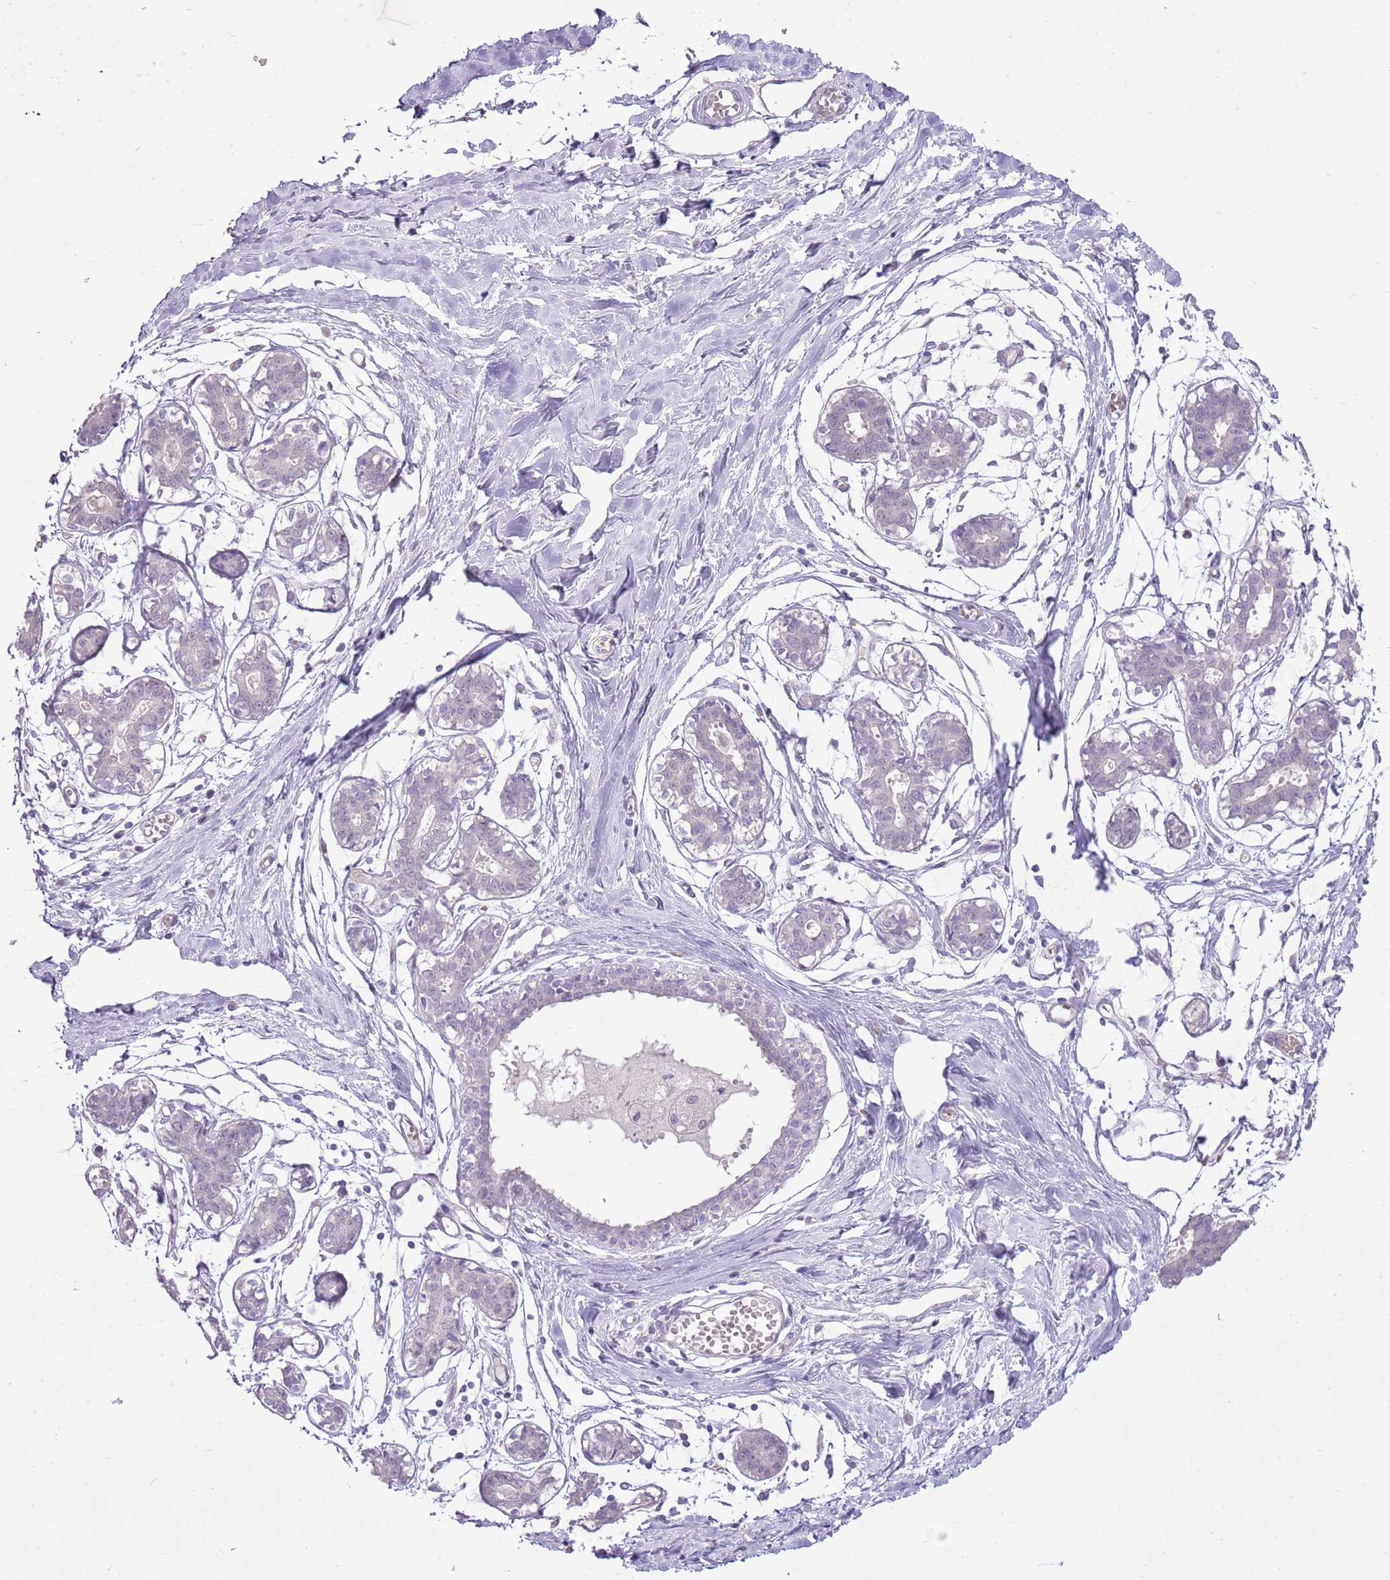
{"staining": {"intensity": "negative", "quantity": "none", "location": "none"}, "tissue": "breast", "cell_type": "Adipocytes", "image_type": "normal", "snomed": [{"axis": "morphology", "description": "Normal tissue, NOS"}, {"axis": "topography", "description": "Breast"}], "caption": "Immunohistochemistry (IHC) of normal human breast shows no positivity in adipocytes. The staining was performed using DAB (3,3'-diaminobenzidine) to visualize the protein expression in brown, while the nuclei were stained in blue with hematoxylin (Magnification: 20x).", "gene": "XPO7", "patient": {"sex": "female", "age": 27}}